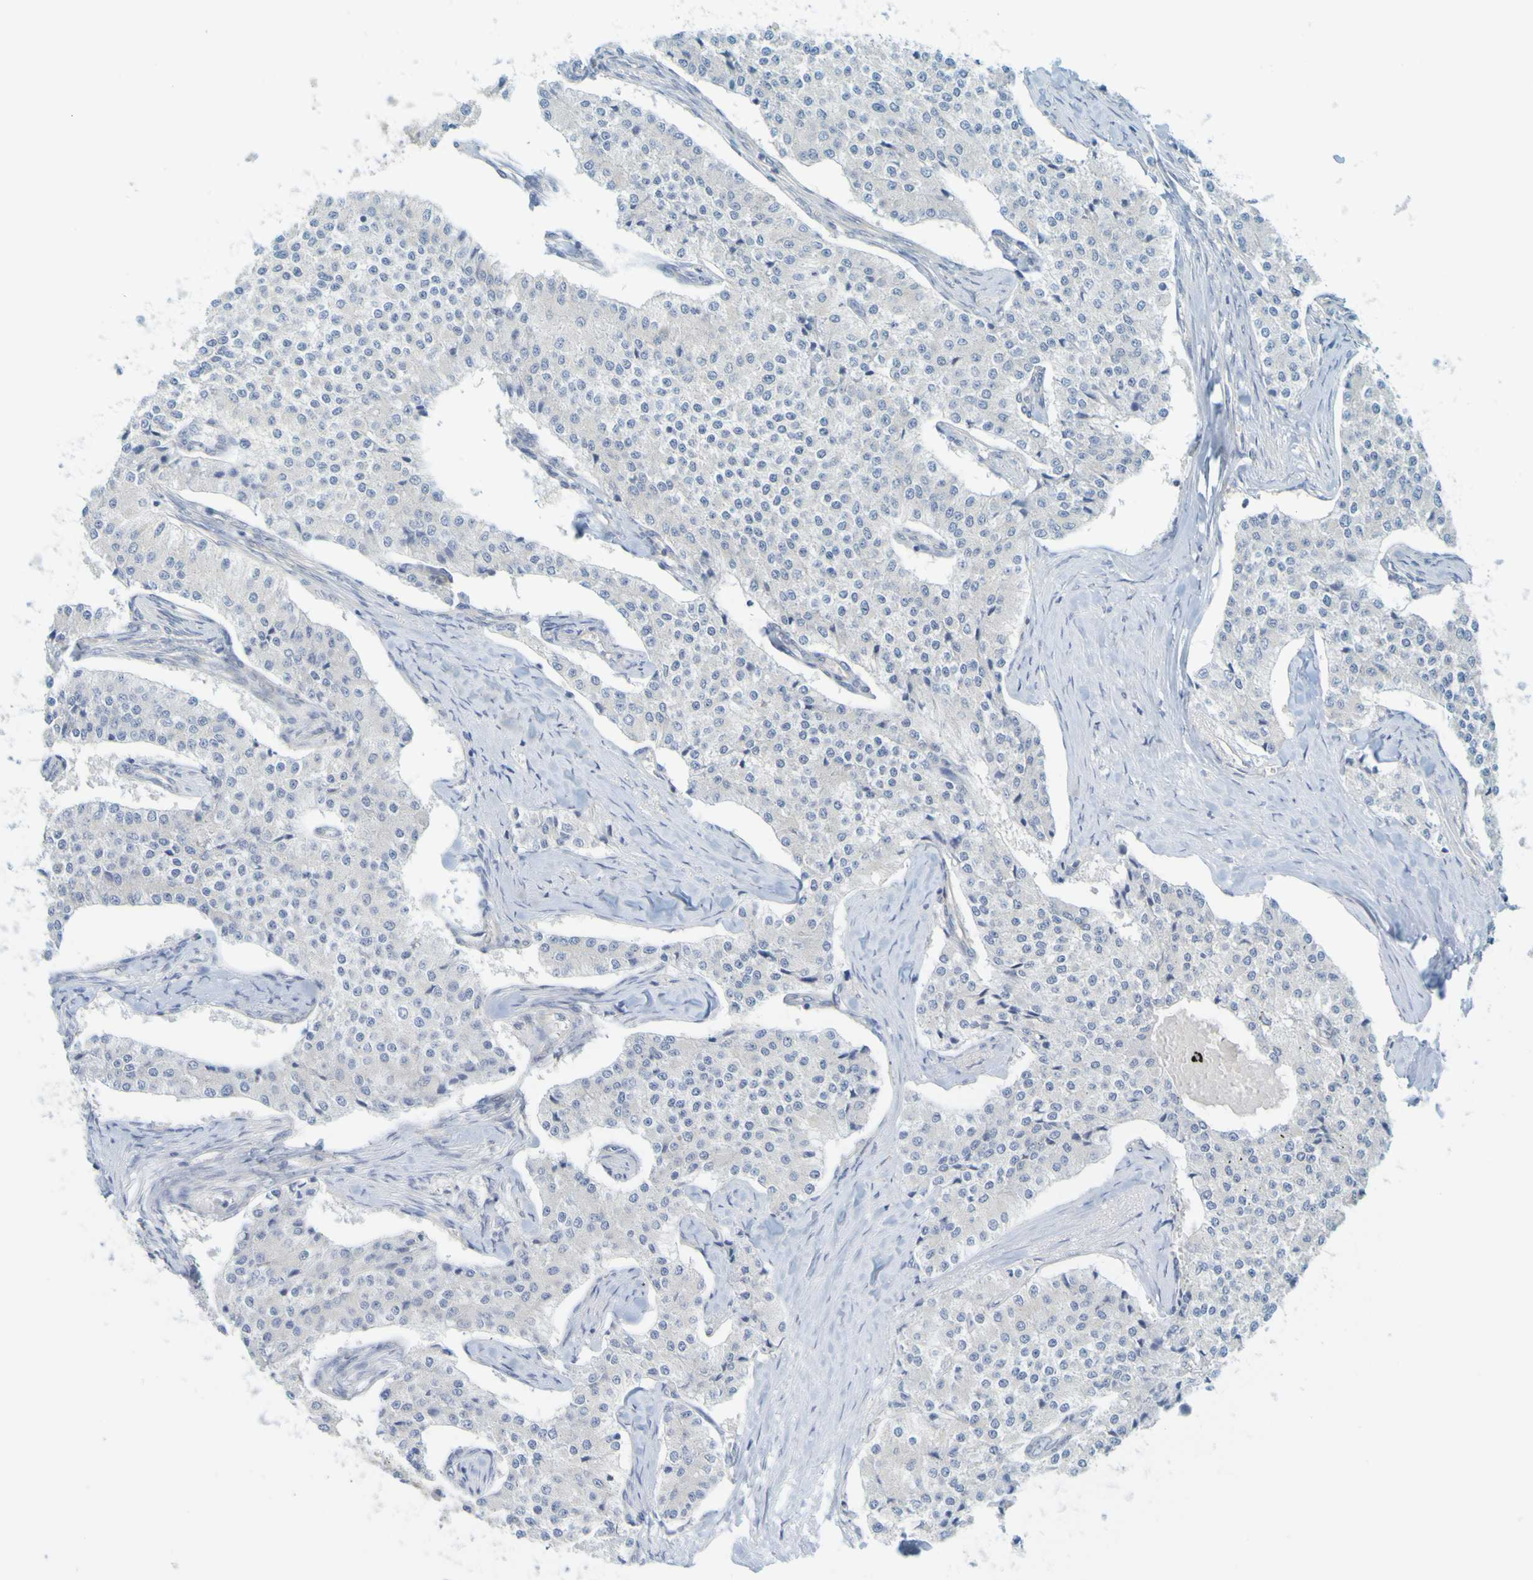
{"staining": {"intensity": "negative", "quantity": "none", "location": "none"}, "tissue": "carcinoid", "cell_type": "Tumor cells", "image_type": "cancer", "snomed": [{"axis": "morphology", "description": "Carcinoid, malignant, NOS"}, {"axis": "topography", "description": "Colon"}], "caption": "This micrograph is of carcinoid stained with immunohistochemistry (IHC) to label a protein in brown with the nuclei are counter-stained blue. There is no expression in tumor cells.", "gene": "APPL1", "patient": {"sex": "female", "age": 52}}